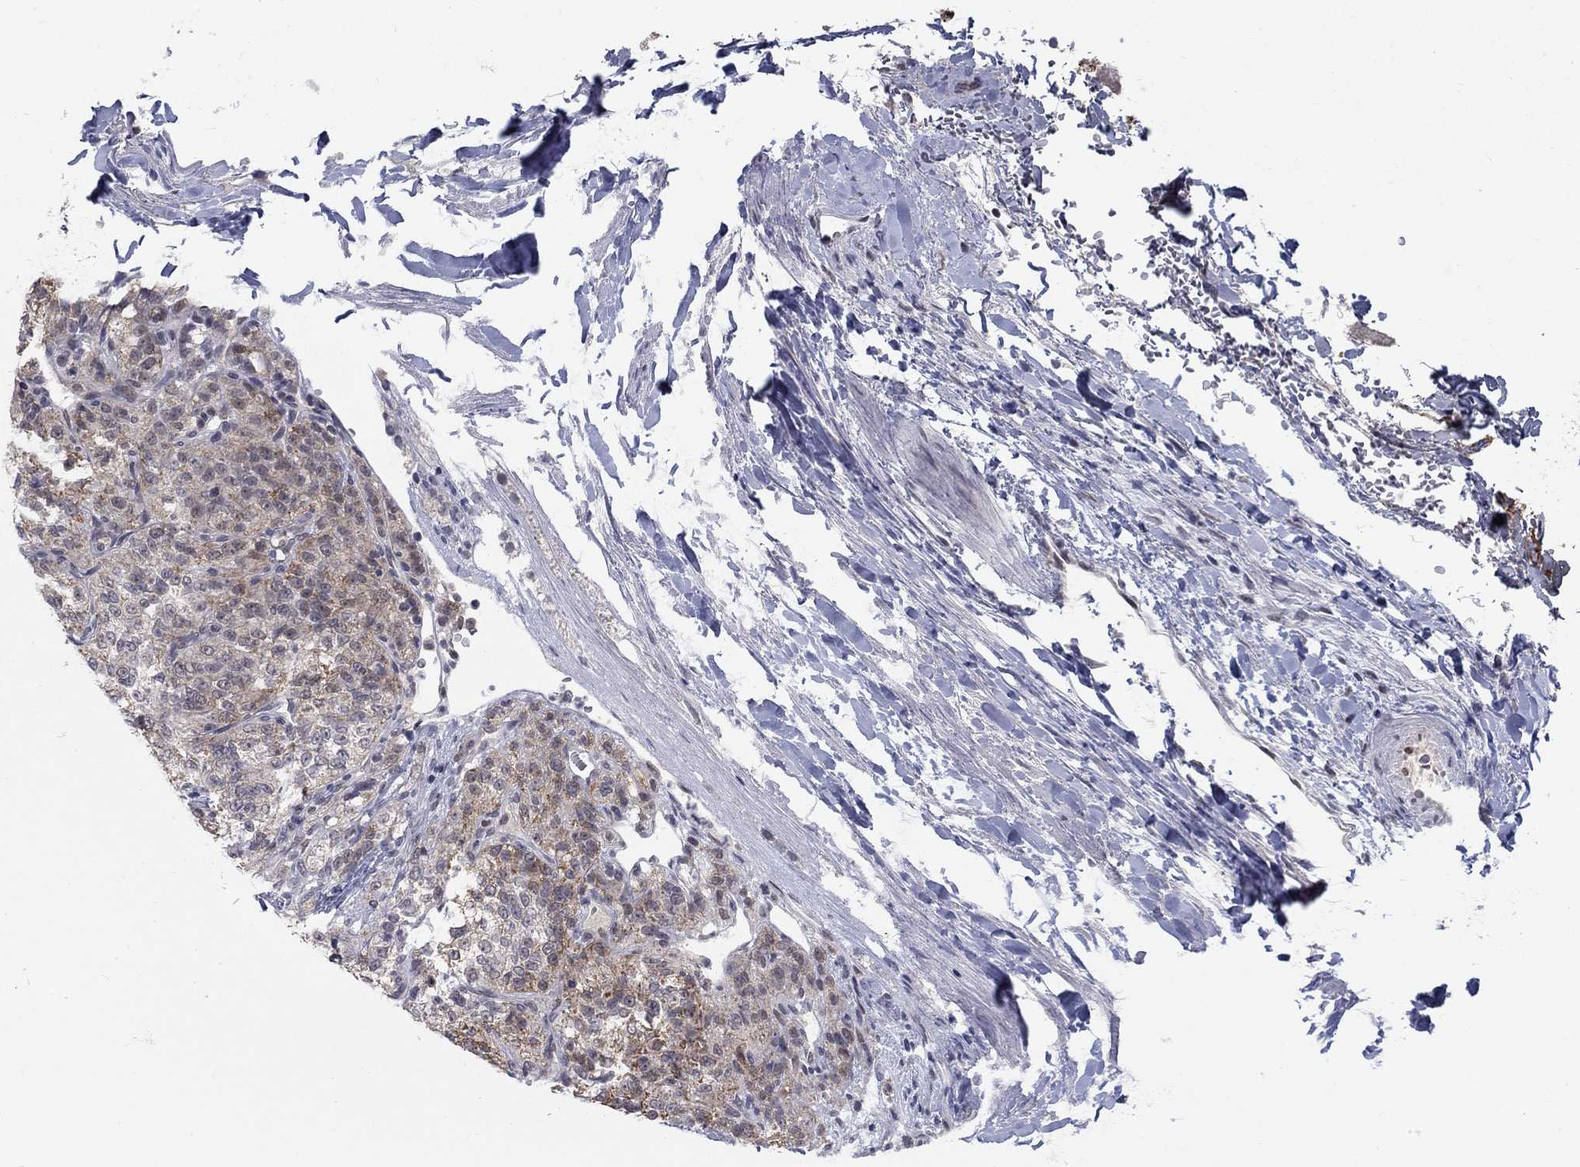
{"staining": {"intensity": "negative", "quantity": "none", "location": "none"}, "tissue": "renal cancer", "cell_type": "Tumor cells", "image_type": "cancer", "snomed": [{"axis": "morphology", "description": "Adenocarcinoma, NOS"}, {"axis": "topography", "description": "Kidney"}], "caption": "Image shows no significant protein staining in tumor cells of adenocarcinoma (renal).", "gene": "GCFC2", "patient": {"sex": "female", "age": 63}}